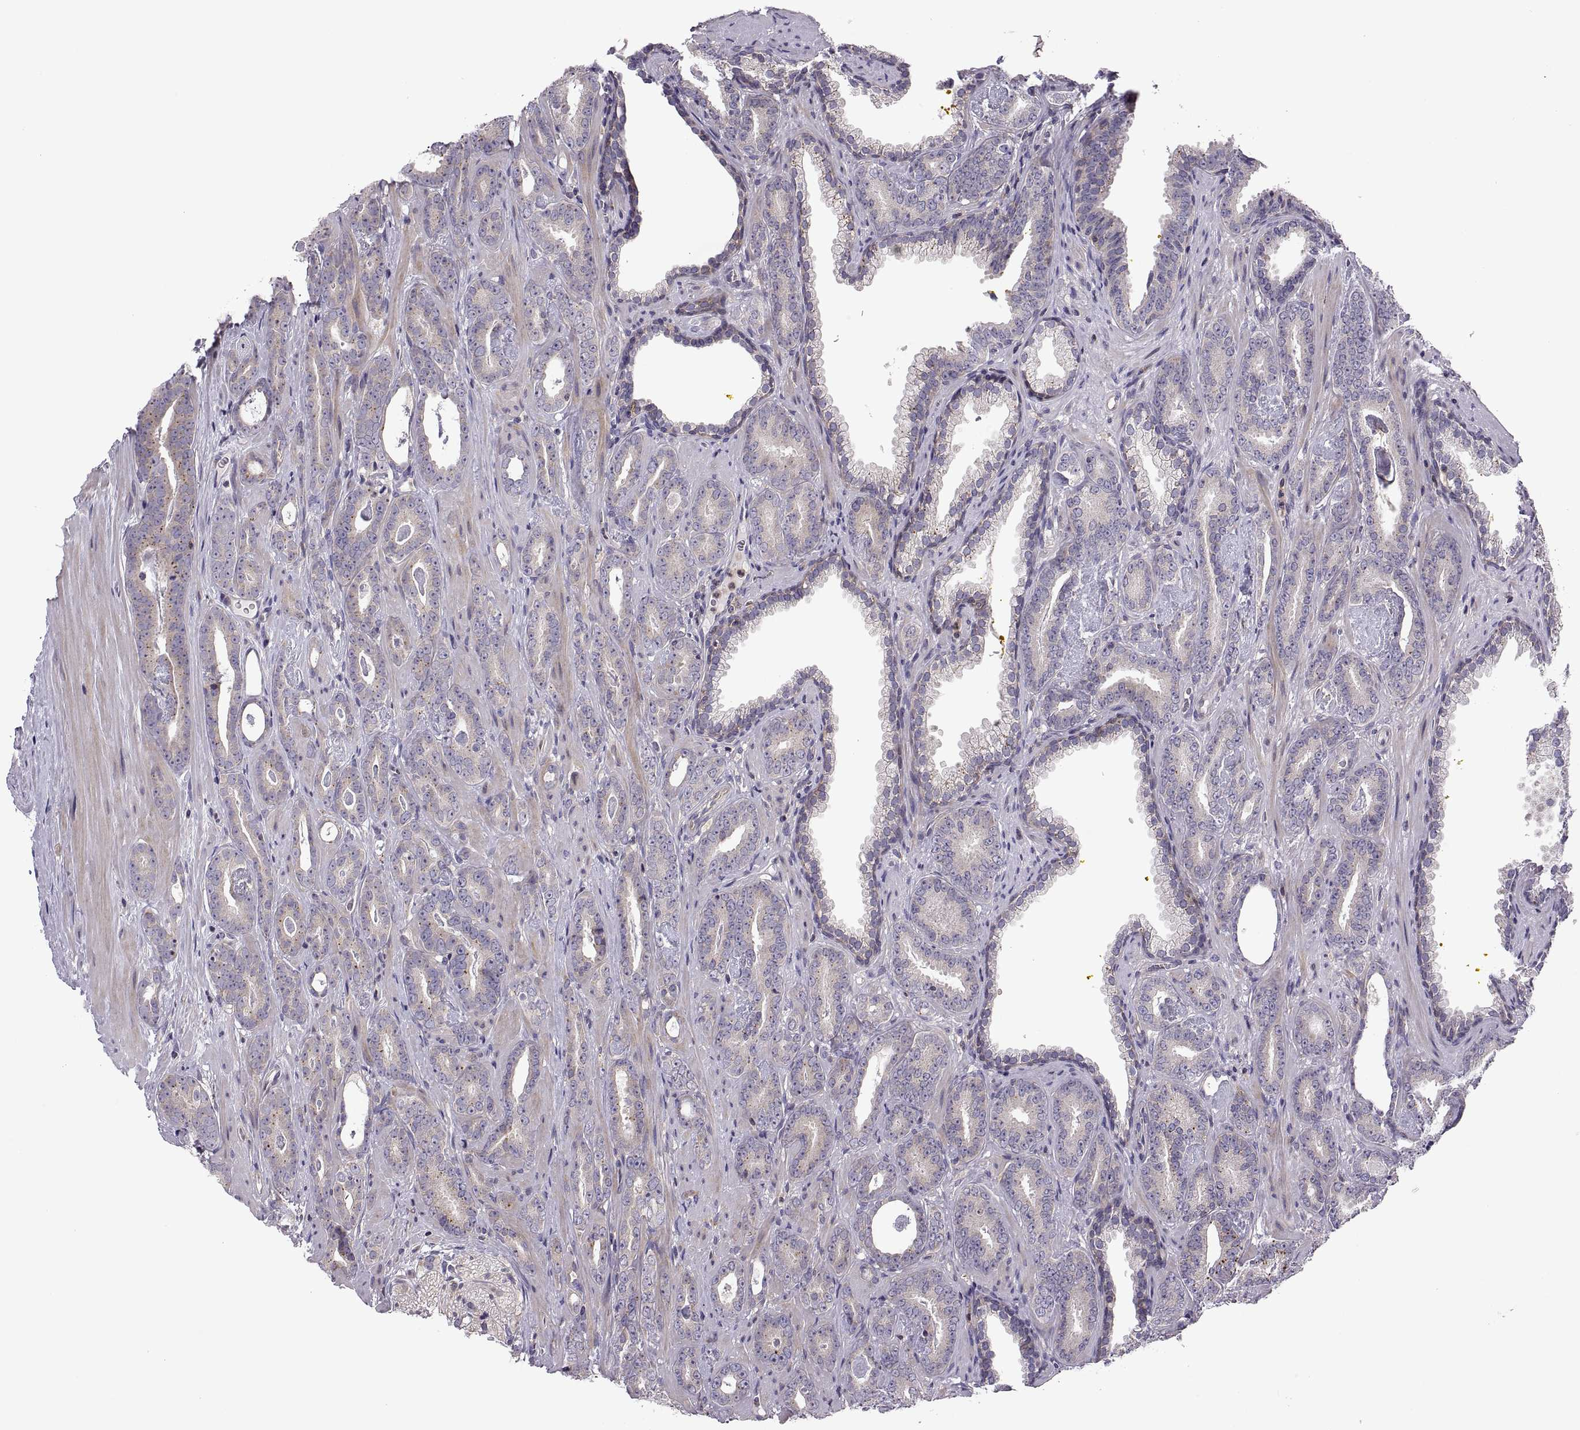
{"staining": {"intensity": "weak", "quantity": "25%-75%", "location": "cytoplasmic/membranous"}, "tissue": "prostate cancer", "cell_type": "Tumor cells", "image_type": "cancer", "snomed": [{"axis": "morphology", "description": "Adenocarcinoma, Medium grade"}, {"axis": "topography", "description": "Prostate and seminal vesicle, NOS"}, {"axis": "topography", "description": "Prostate"}], "caption": "Immunohistochemical staining of prostate cancer (medium-grade adenocarcinoma) displays low levels of weak cytoplasmic/membranous protein positivity in approximately 25%-75% of tumor cells.", "gene": "SPATA32", "patient": {"sex": "male", "age": 54}}